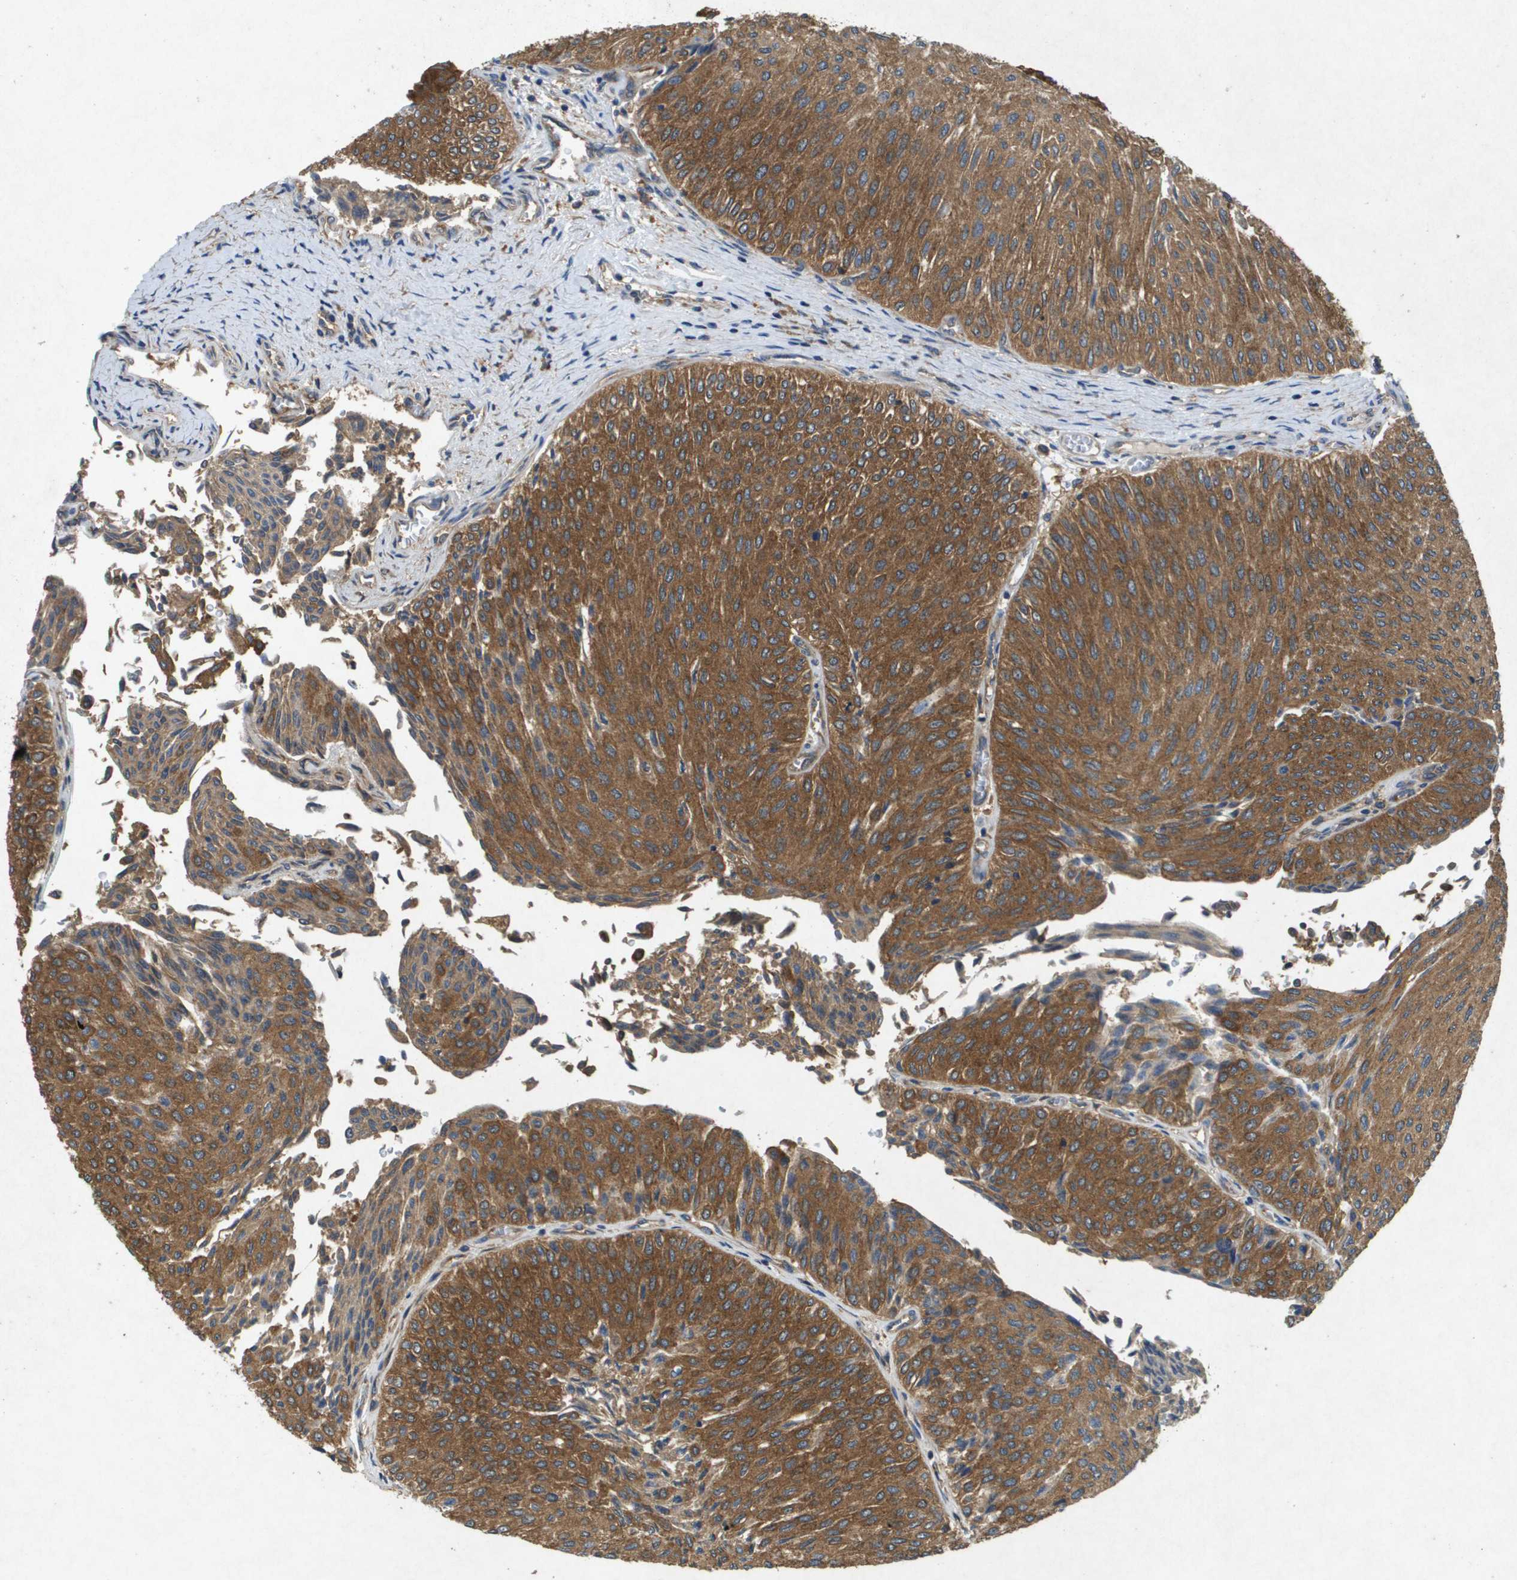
{"staining": {"intensity": "moderate", "quantity": ">75%", "location": "cytoplasmic/membranous"}, "tissue": "urothelial cancer", "cell_type": "Tumor cells", "image_type": "cancer", "snomed": [{"axis": "morphology", "description": "Urothelial carcinoma, Low grade"}, {"axis": "topography", "description": "Urinary bladder"}], "caption": "Immunohistochemistry image of human urothelial cancer stained for a protein (brown), which reveals medium levels of moderate cytoplasmic/membranous positivity in approximately >75% of tumor cells.", "gene": "PTPRT", "patient": {"sex": "male", "age": 78}}